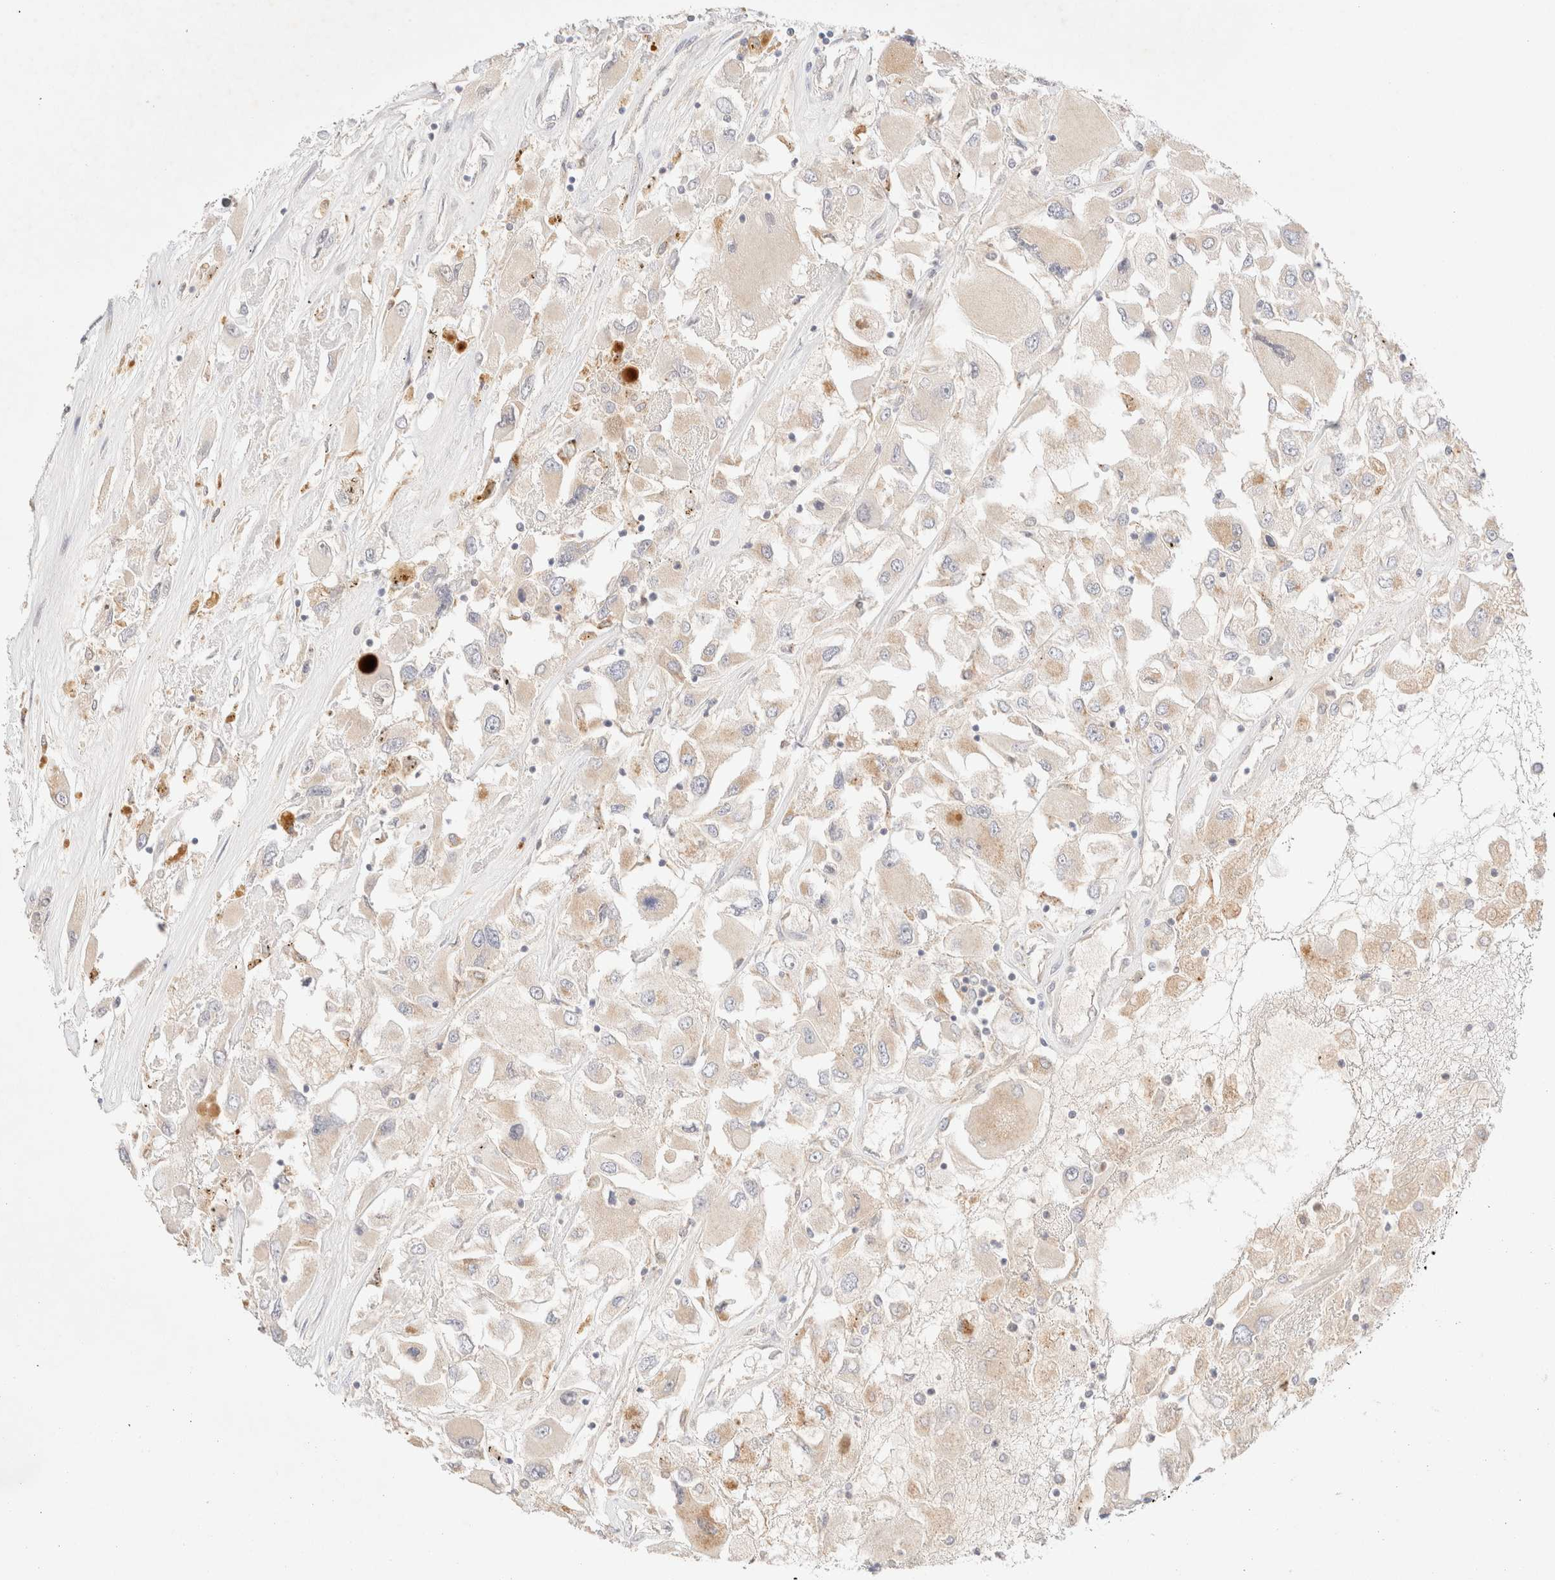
{"staining": {"intensity": "weak", "quantity": "<25%", "location": "cytoplasmic/membranous"}, "tissue": "renal cancer", "cell_type": "Tumor cells", "image_type": "cancer", "snomed": [{"axis": "morphology", "description": "Adenocarcinoma, NOS"}, {"axis": "topography", "description": "Kidney"}], "caption": "IHC image of human renal adenocarcinoma stained for a protein (brown), which displays no staining in tumor cells.", "gene": "SNTB1", "patient": {"sex": "female", "age": 52}}